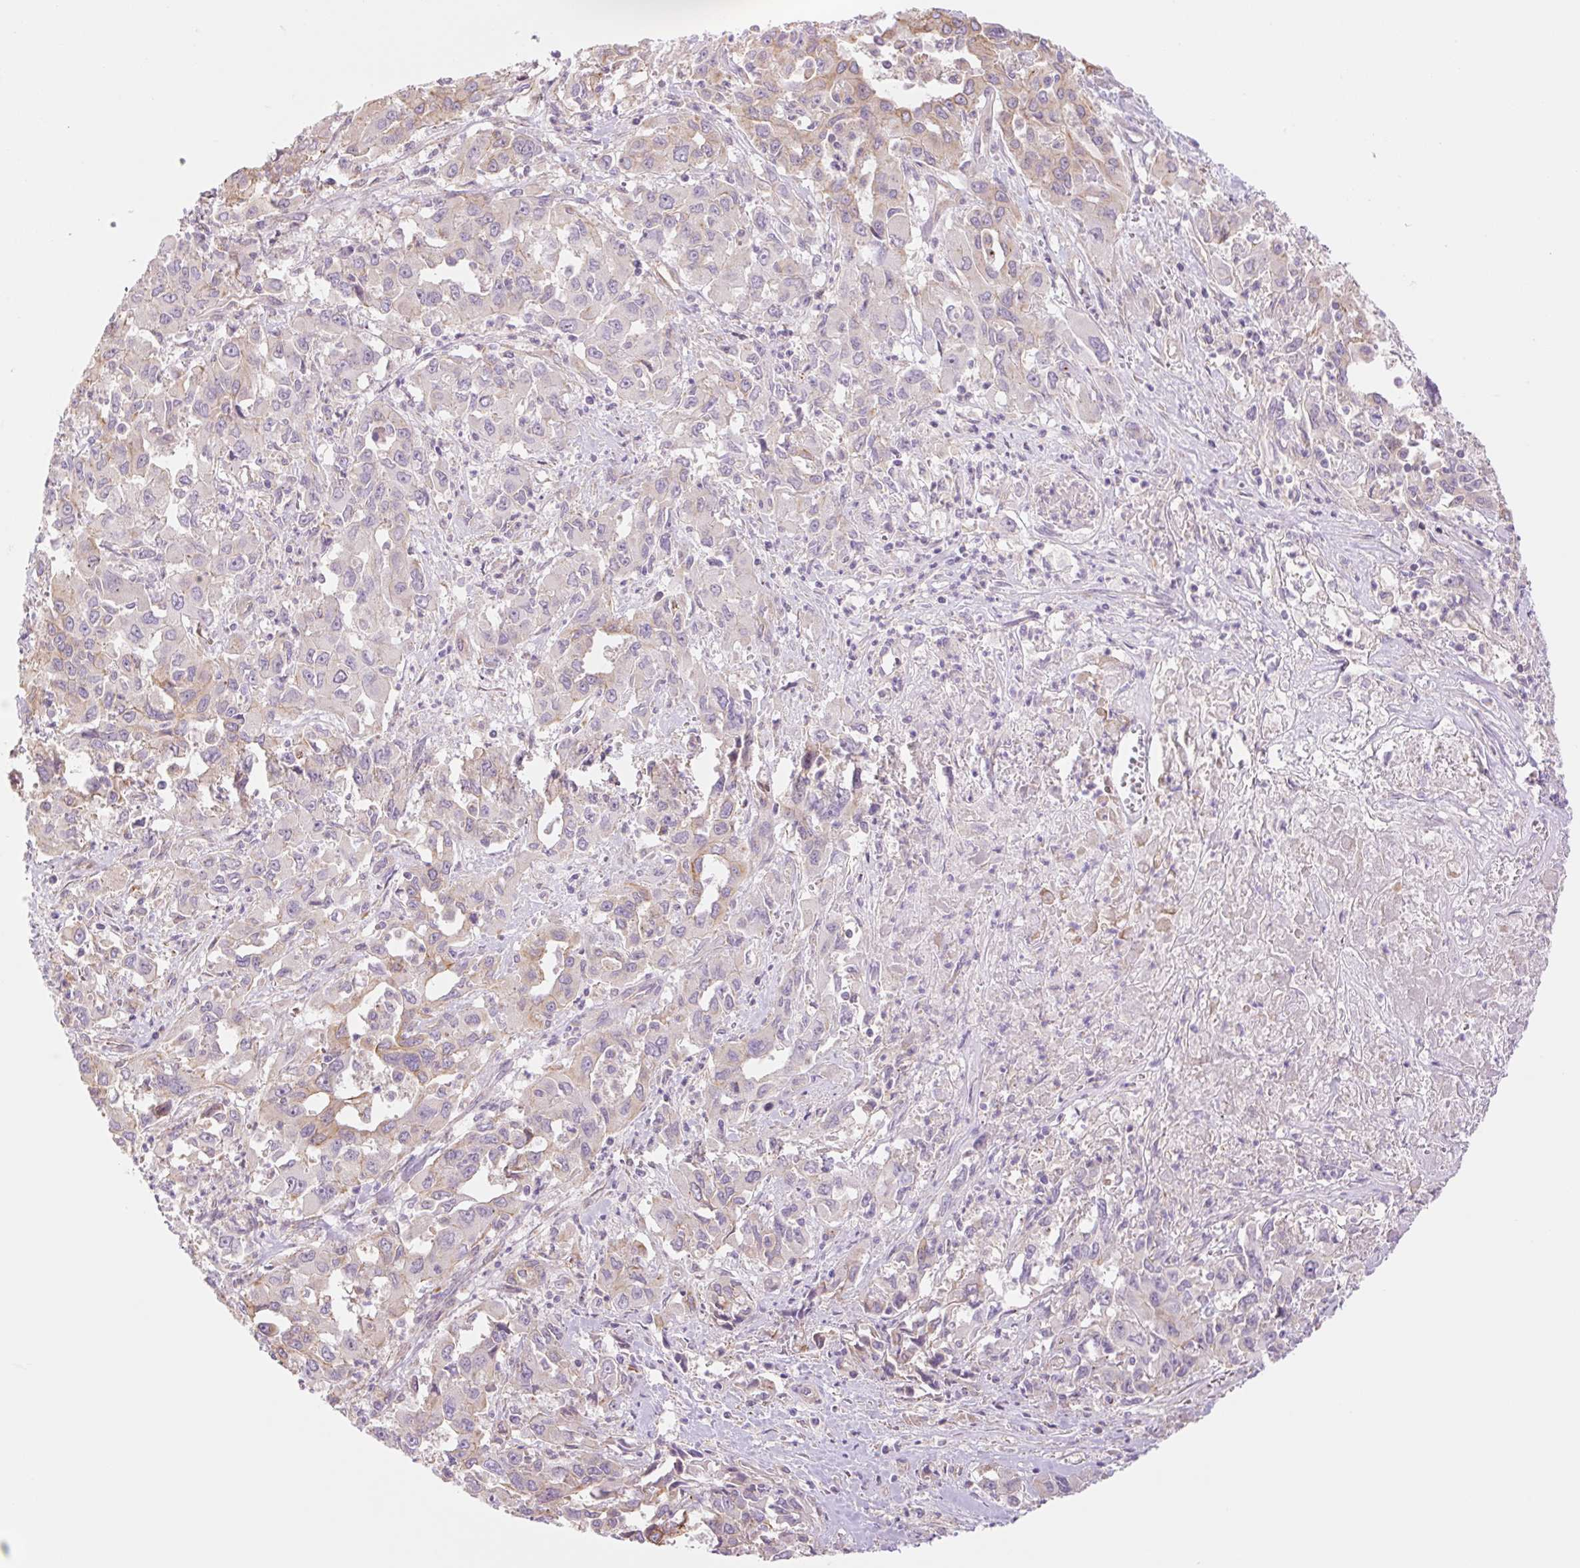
{"staining": {"intensity": "weak", "quantity": "<25%", "location": "cytoplasmic/membranous"}, "tissue": "liver cancer", "cell_type": "Tumor cells", "image_type": "cancer", "snomed": [{"axis": "morphology", "description": "Carcinoma, Hepatocellular, NOS"}, {"axis": "topography", "description": "Liver"}], "caption": "Liver hepatocellular carcinoma was stained to show a protein in brown. There is no significant staining in tumor cells.", "gene": "NLRP5", "patient": {"sex": "male", "age": 63}}